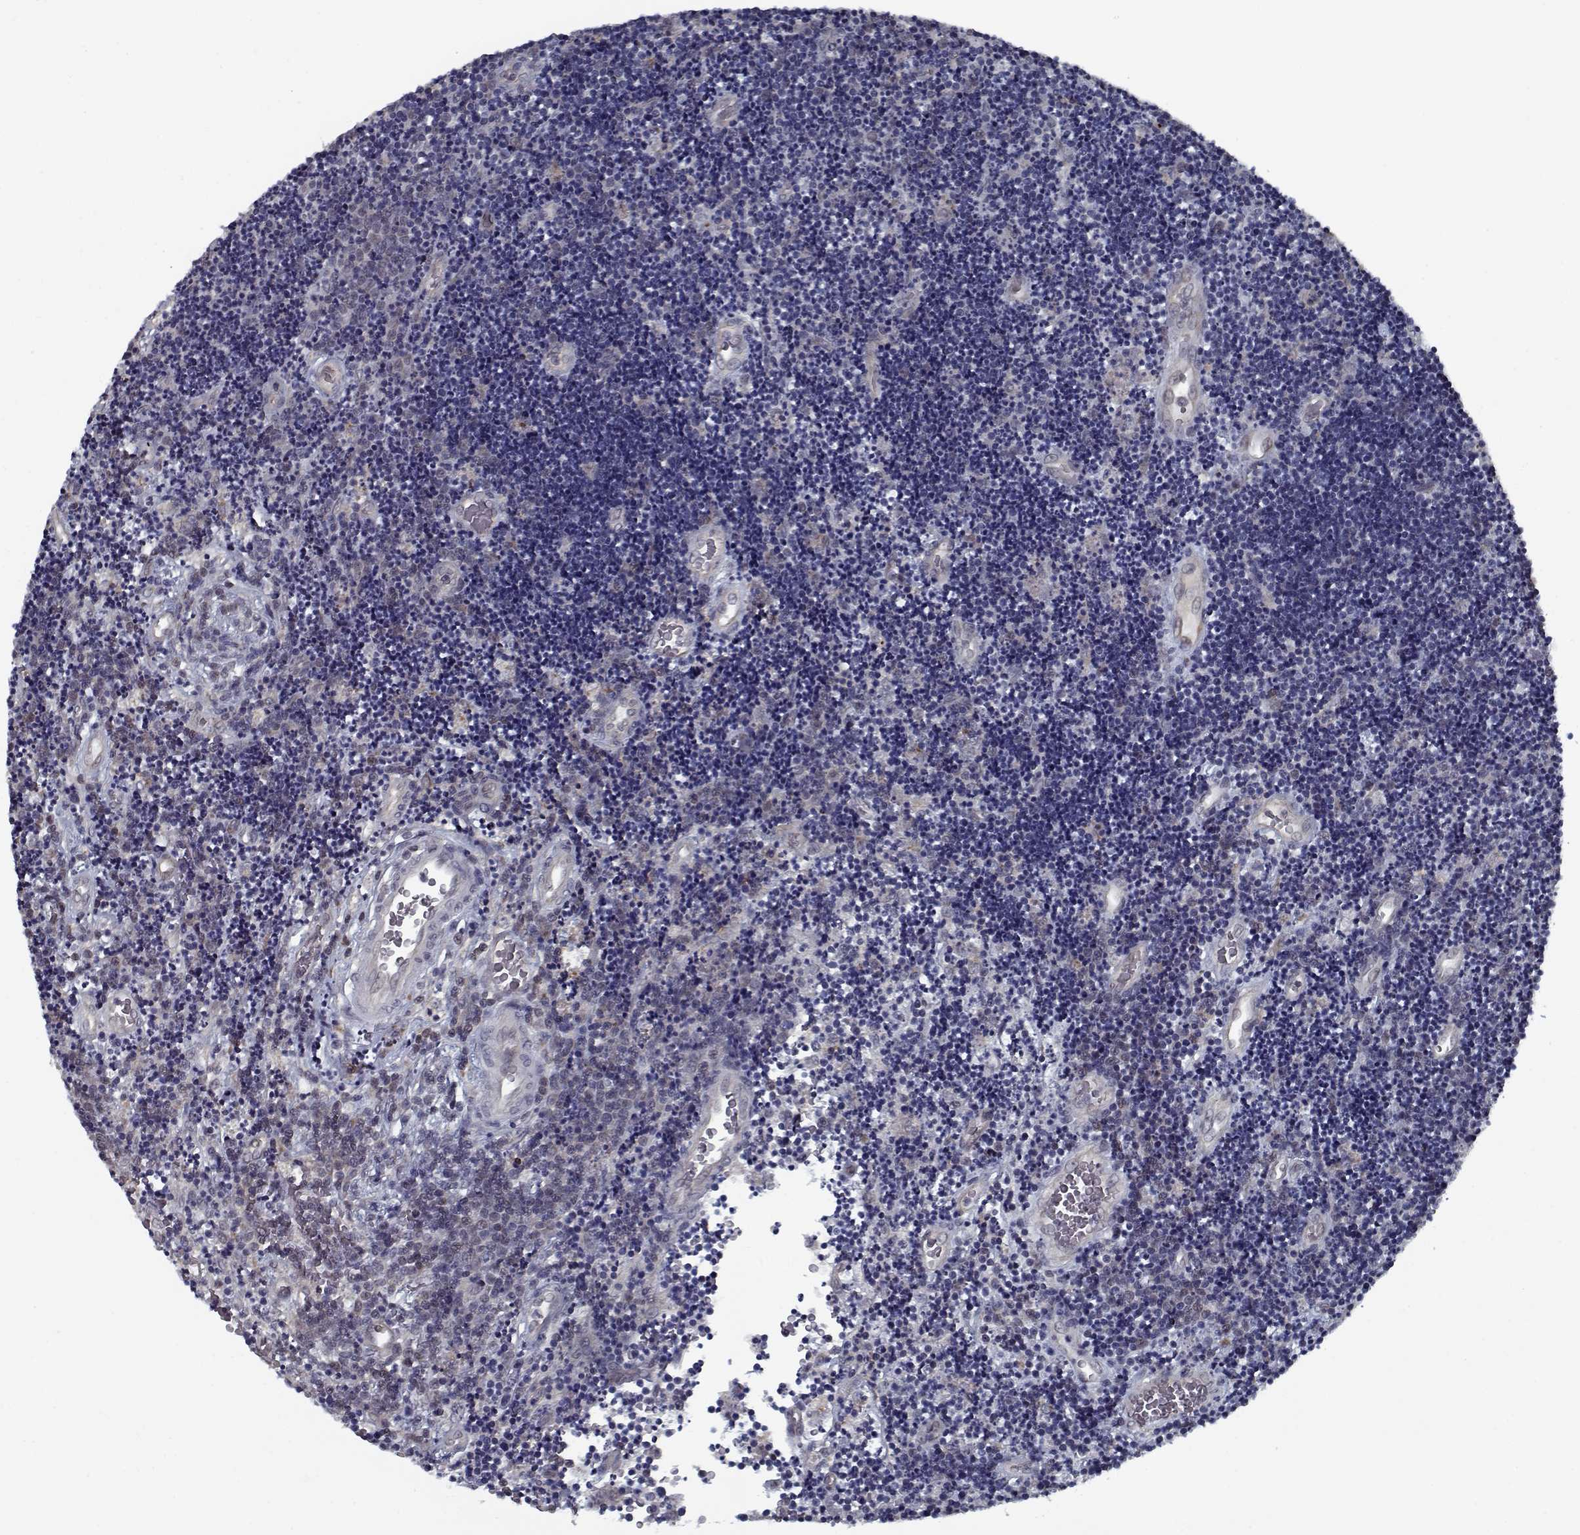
{"staining": {"intensity": "negative", "quantity": "none", "location": "none"}, "tissue": "lymphoma", "cell_type": "Tumor cells", "image_type": "cancer", "snomed": [{"axis": "morphology", "description": "Malignant lymphoma, non-Hodgkin's type, Low grade"}, {"axis": "topography", "description": "Brain"}], "caption": "High power microscopy micrograph of an immunohistochemistry micrograph of low-grade malignant lymphoma, non-Hodgkin's type, revealing no significant staining in tumor cells. Brightfield microscopy of immunohistochemistry stained with DAB (brown) and hematoxylin (blue), captured at high magnification.", "gene": "NLK", "patient": {"sex": "female", "age": 66}}